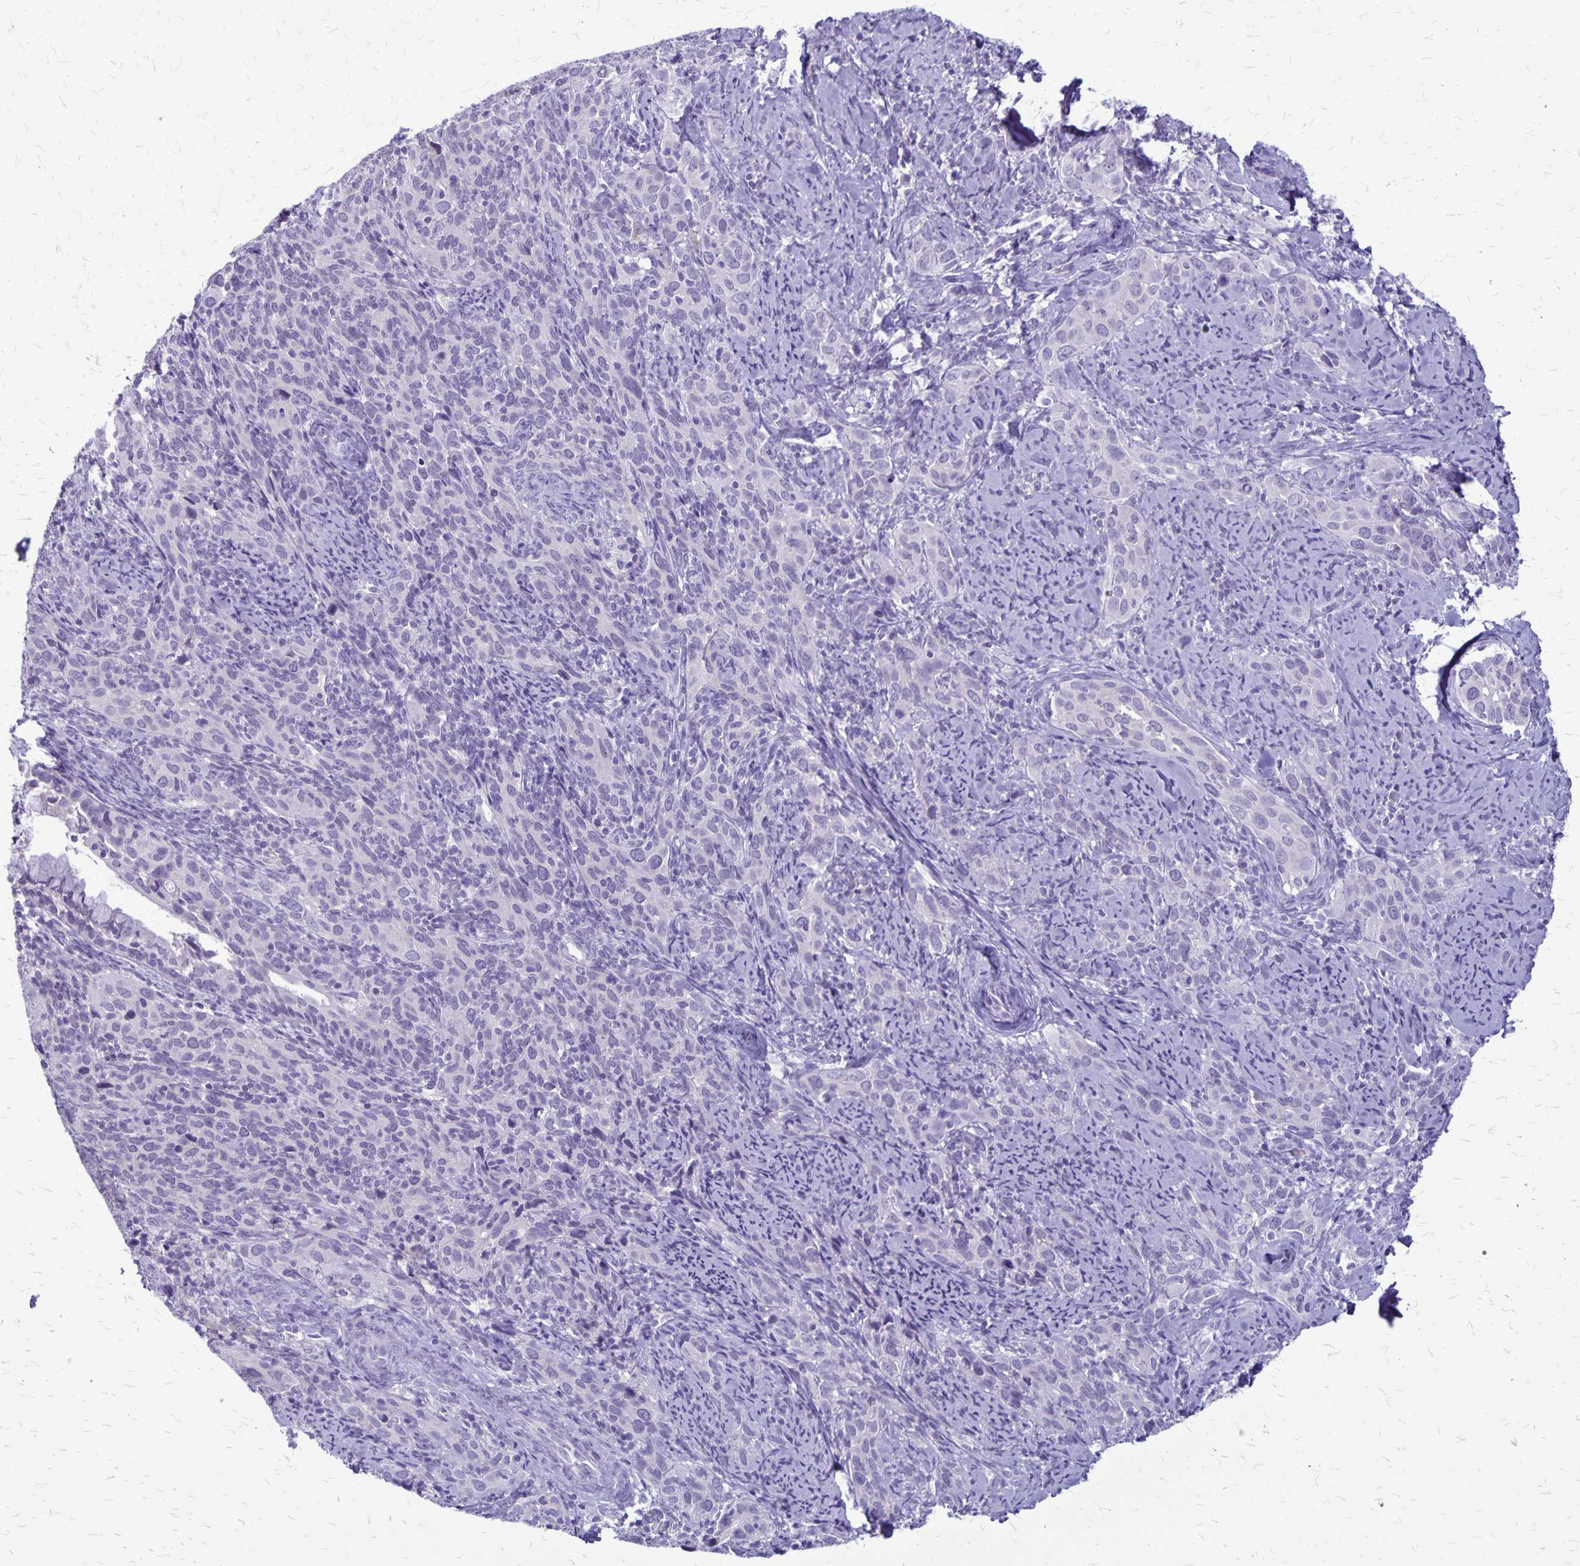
{"staining": {"intensity": "negative", "quantity": "none", "location": "none"}, "tissue": "cervical cancer", "cell_type": "Tumor cells", "image_type": "cancer", "snomed": [{"axis": "morphology", "description": "Squamous cell carcinoma, NOS"}, {"axis": "topography", "description": "Cervix"}], "caption": "Tumor cells show no significant expression in cervical squamous cell carcinoma. (Immunohistochemistry (ihc), brightfield microscopy, high magnification).", "gene": "PLXNB3", "patient": {"sex": "female", "age": 51}}